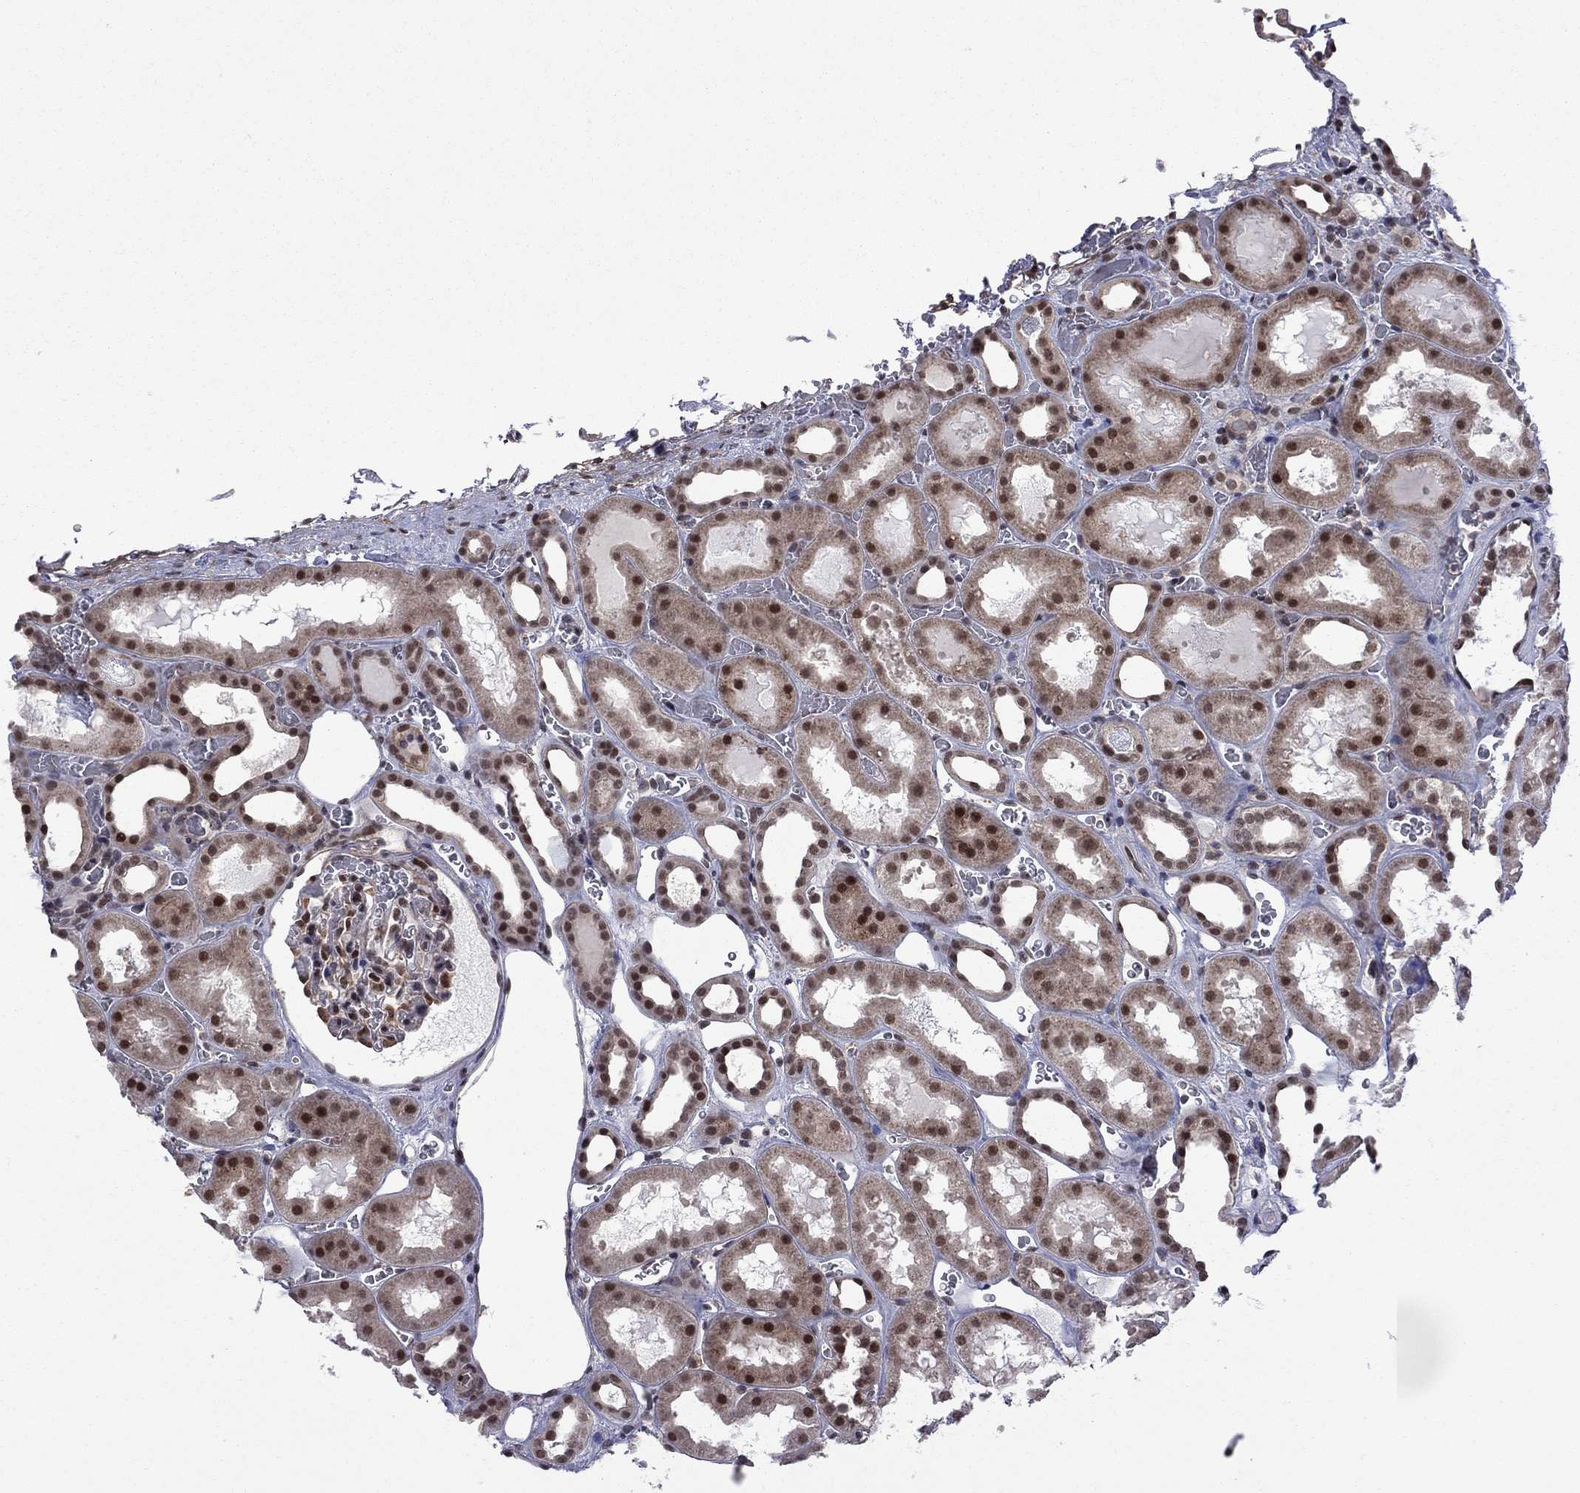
{"staining": {"intensity": "moderate", "quantity": "25%-75%", "location": "nuclear"}, "tissue": "kidney", "cell_type": "Cells in glomeruli", "image_type": "normal", "snomed": [{"axis": "morphology", "description": "Normal tissue, NOS"}, {"axis": "topography", "description": "Kidney"}], "caption": "Kidney stained for a protein demonstrates moderate nuclear positivity in cells in glomeruli. The protein of interest is shown in brown color, while the nuclei are stained blue.", "gene": "BRF1", "patient": {"sex": "female", "age": 41}}